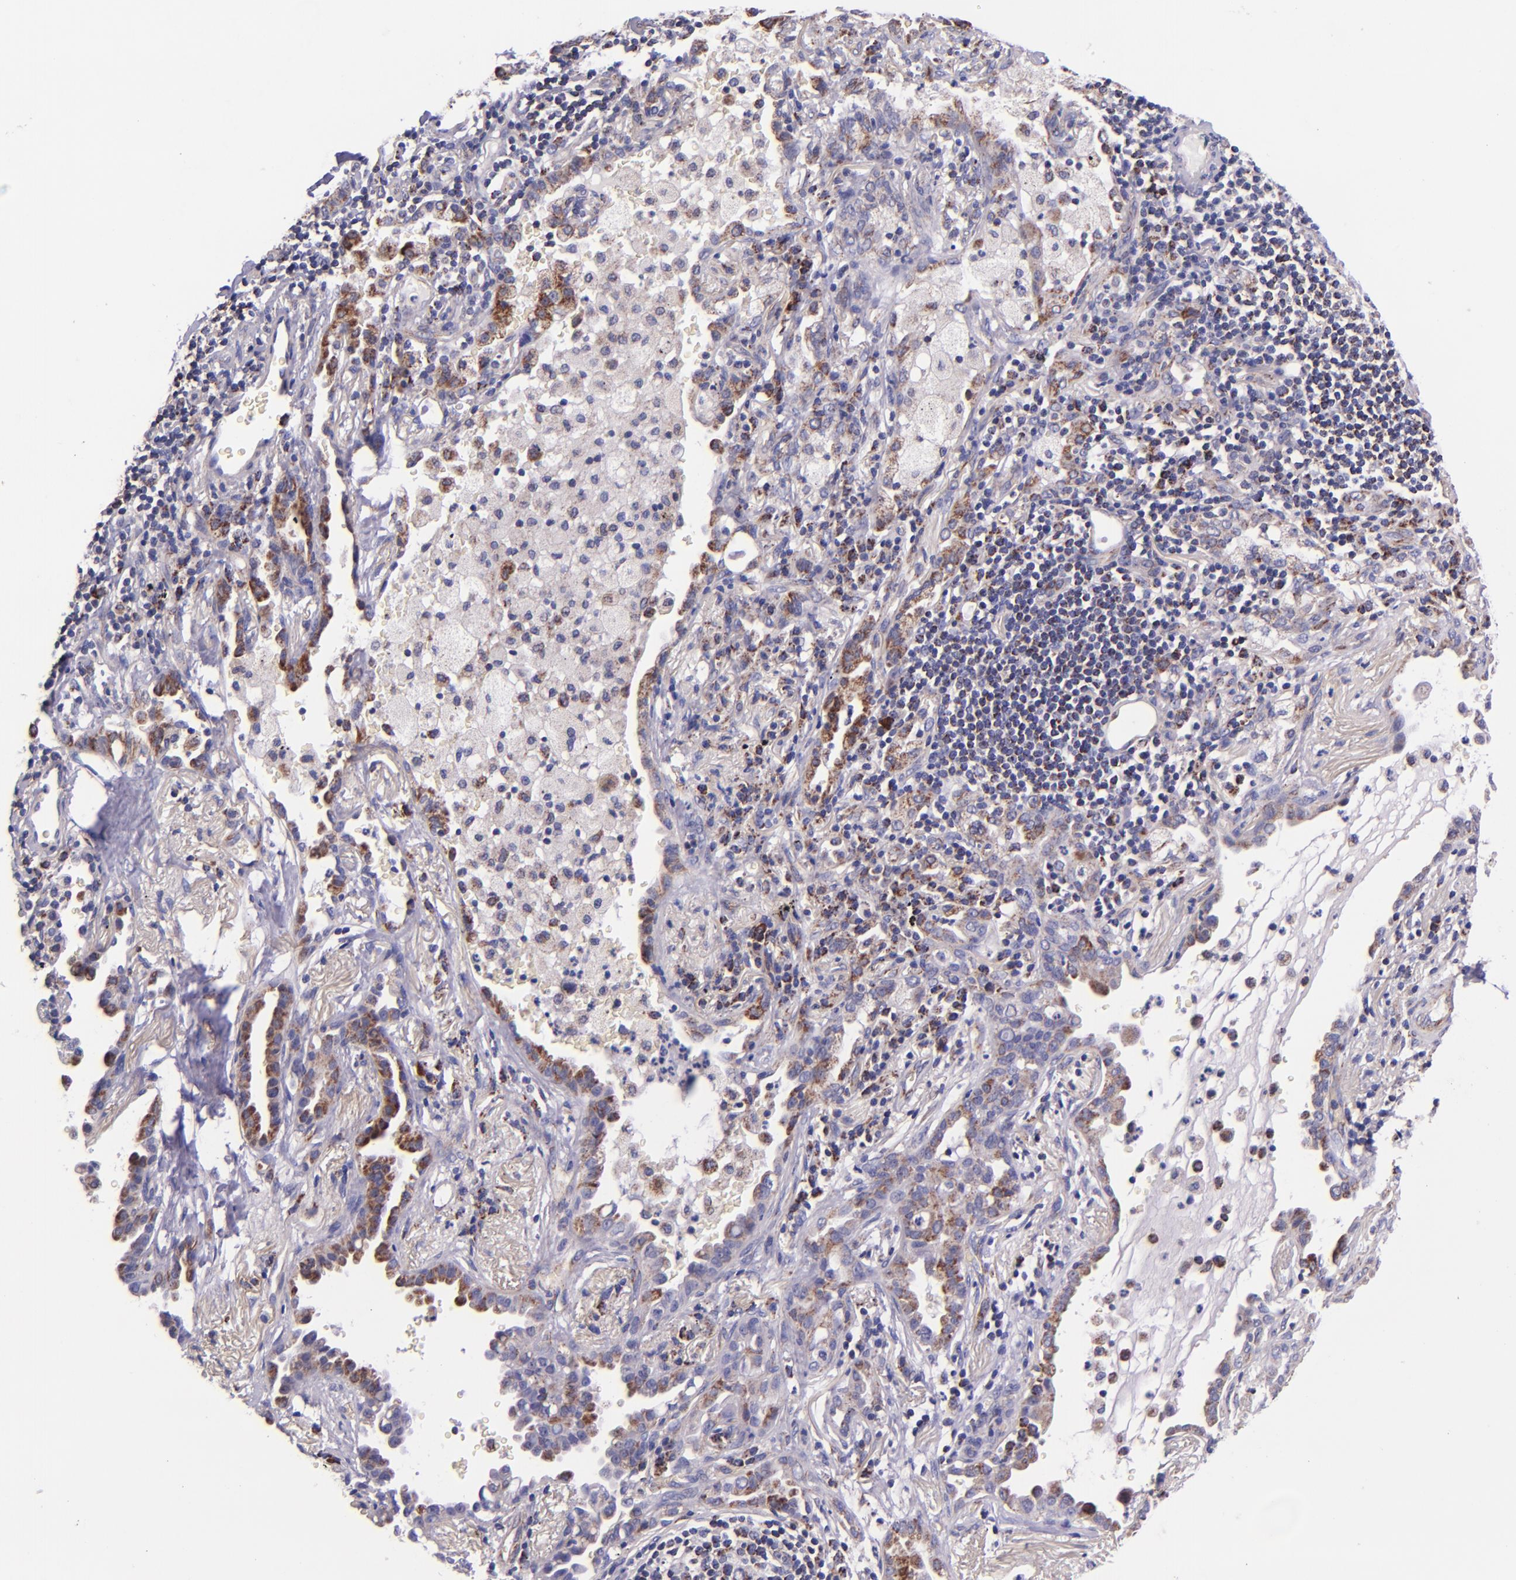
{"staining": {"intensity": "negative", "quantity": "none", "location": "none"}, "tissue": "lung cancer", "cell_type": "Tumor cells", "image_type": "cancer", "snomed": [{"axis": "morphology", "description": "Adenocarcinoma, NOS"}, {"axis": "topography", "description": "Lung"}], "caption": "A photomicrograph of lung cancer (adenocarcinoma) stained for a protein demonstrates no brown staining in tumor cells.", "gene": "IDH3G", "patient": {"sex": "female", "age": 50}}